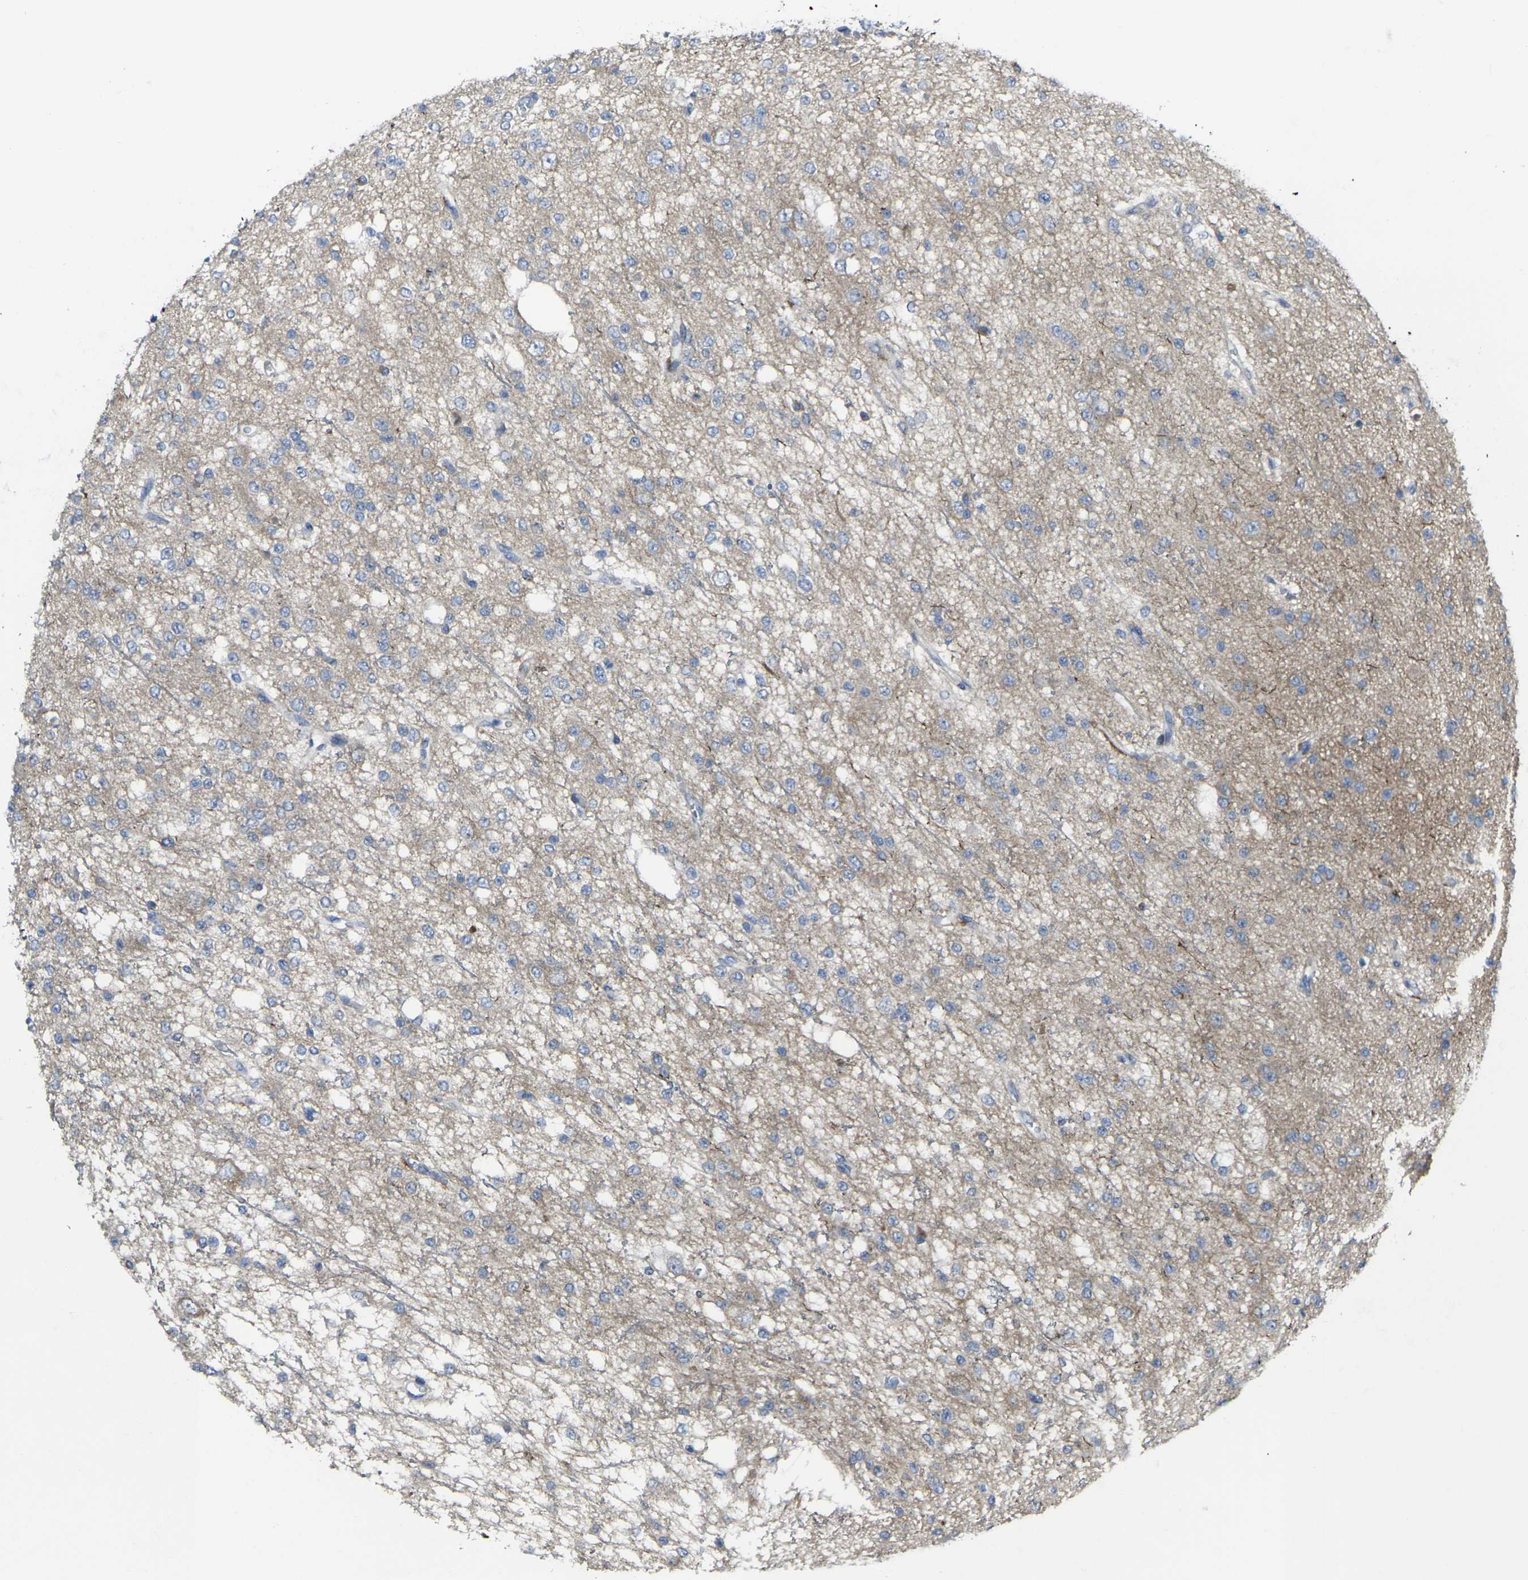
{"staining": {"intensity": "negative", "quantity": "none", "location": "none"}, "tissue": "glioma", "cell_type": "Tumor cells", "image_type": "cancer", "snomed": [{"axis": "morphology", "description": "Glioma, malignant, Low grade"}, {"axis": "topography", "description": "Brain"}], "caption": "The histopathology image reveals no staining of tumor cells in glioma.", "gene": "CCR10", "patient": {"sex": "male", "age": 38}}